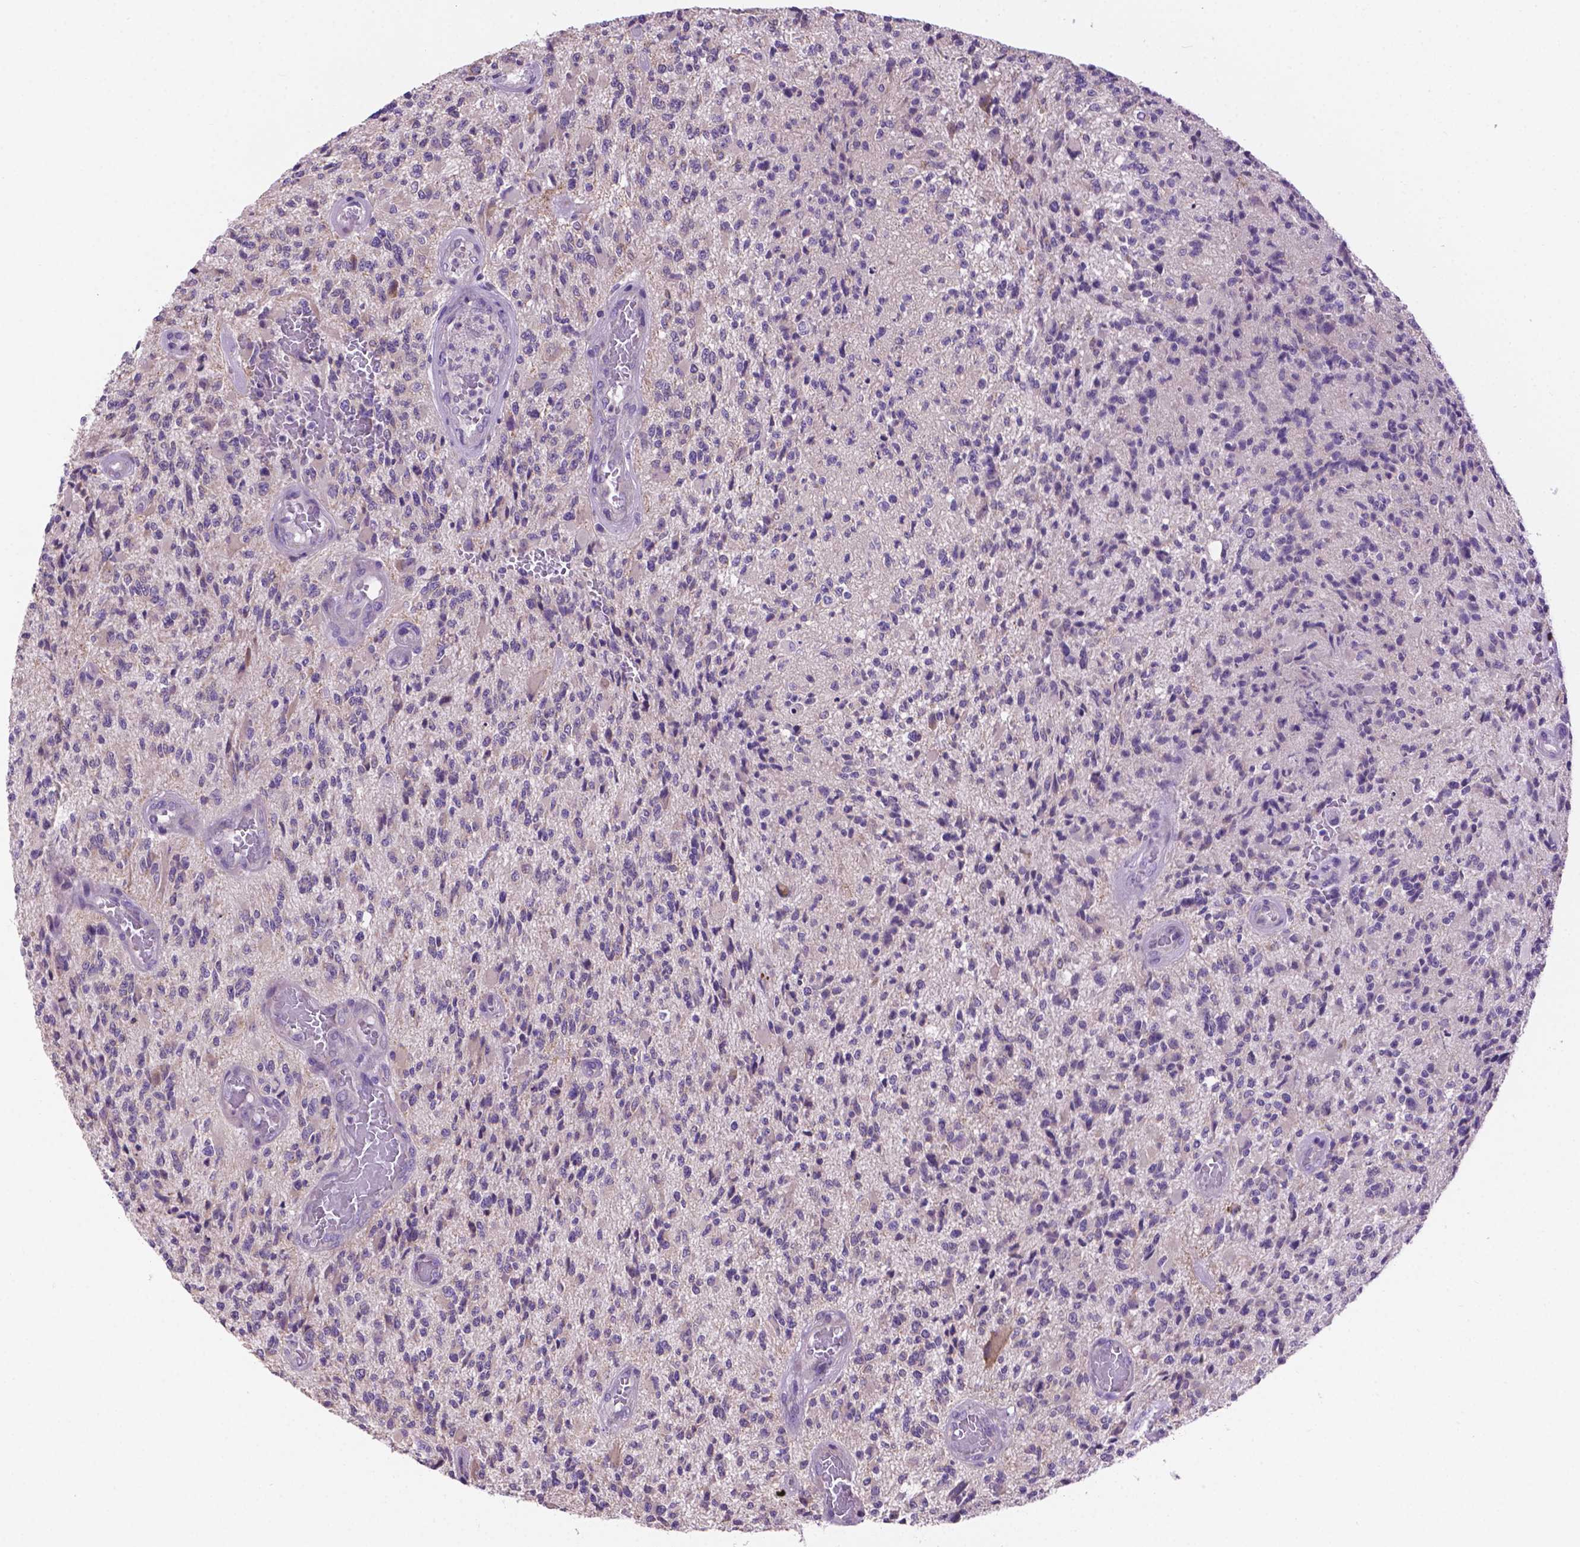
{"staining": {"intensity": "negative", "quantity": "none", "location": "none"}, "tissue": "glioma", "cell_type": "Tumor cells", "image_type": "cancer", "snomed": [{"axis": "morphology", "description": "Glioma, malignant, High grade"}, {"axis": "topography", "description": "Brain"}], "caption": "The histopathology image demonstrates no significant staining in tumor cells of malignant high-grade glioma.", "gene": "CDH7", "patient": {"sex": "female", "age": 63}}